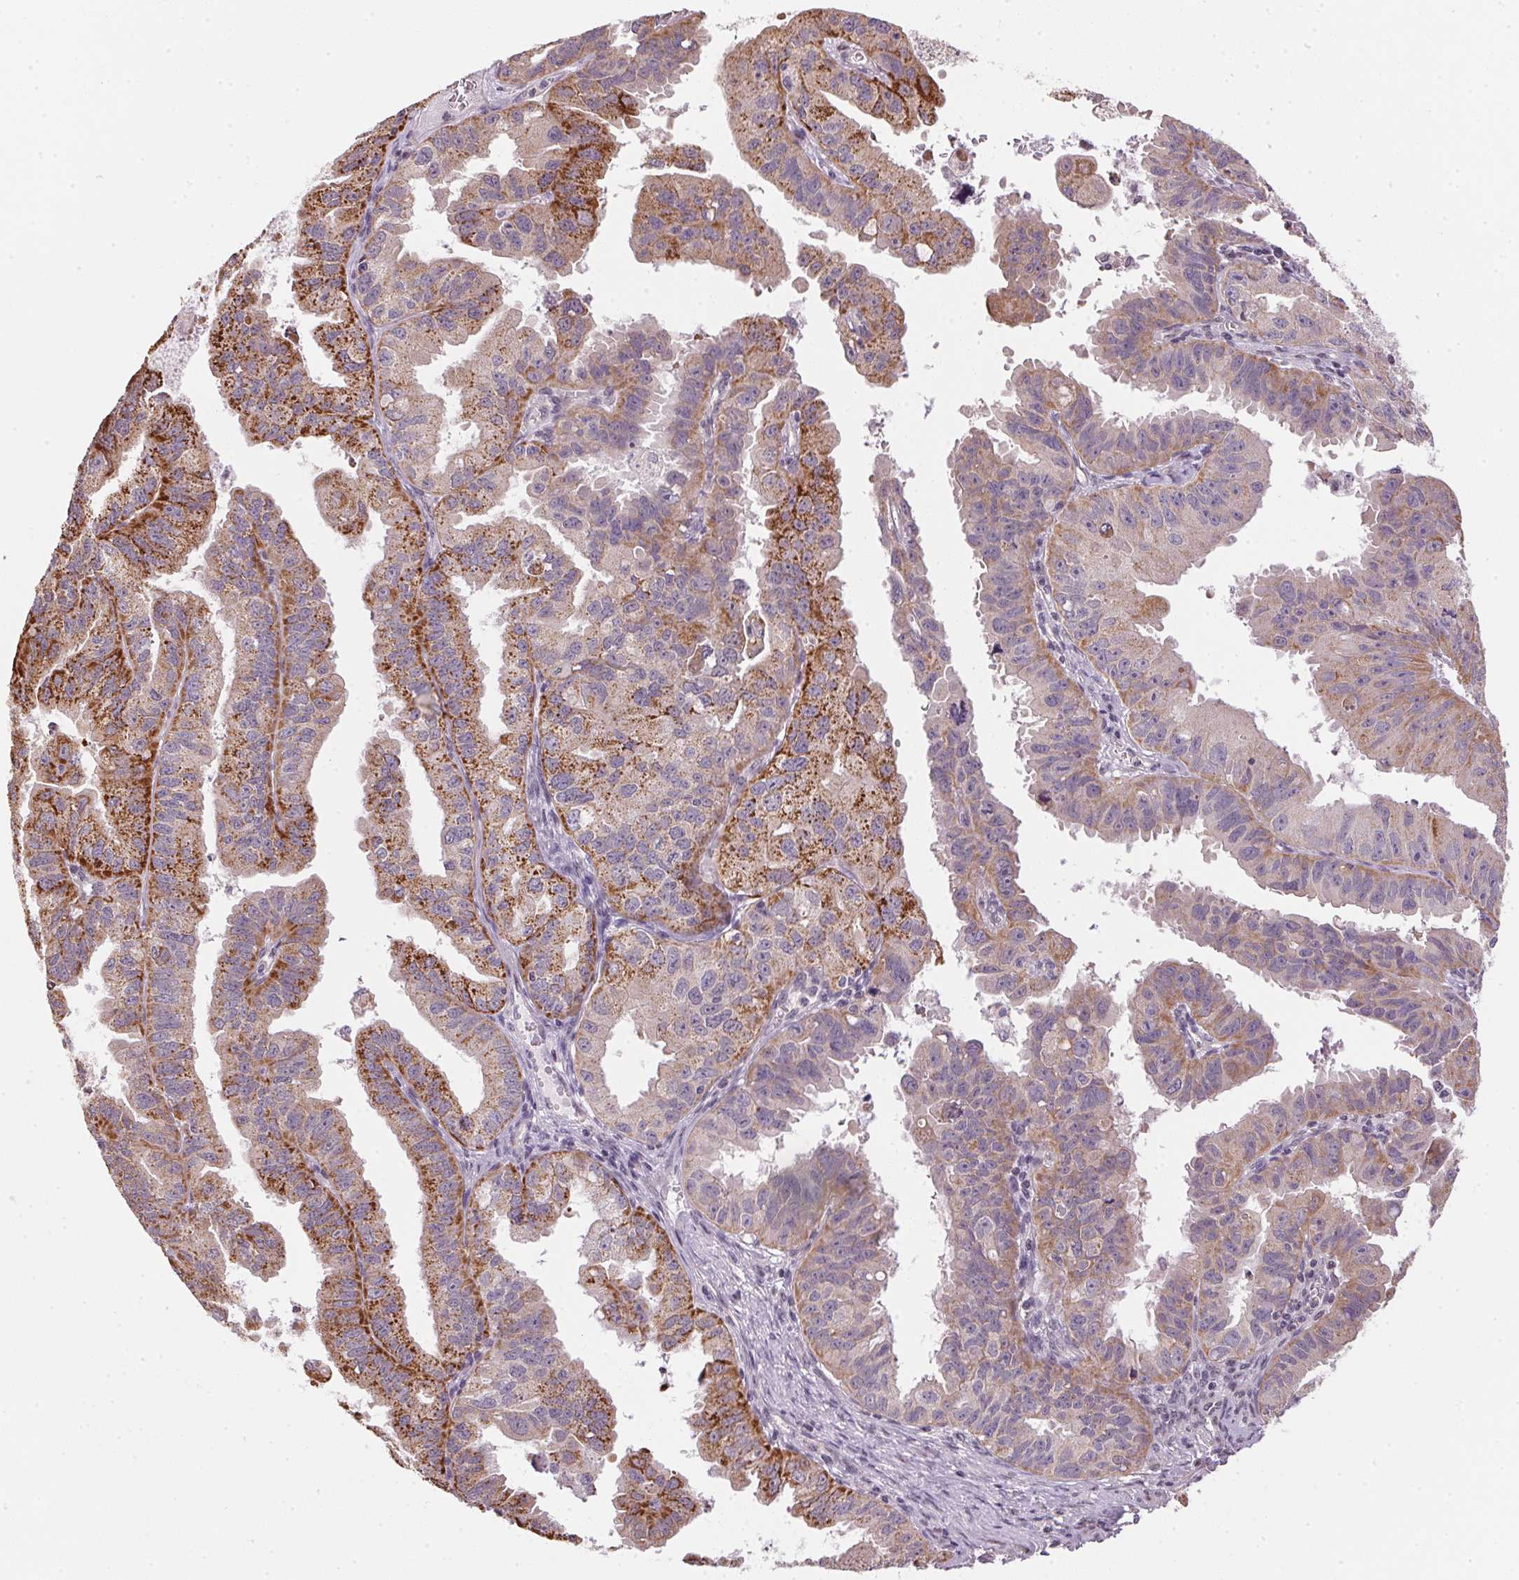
{"staining": {"intensity": "moderate", "quantity": "25%-75%", "location": "cytoplasmic/membranous"}, "tissue": "ovarian cancer", "cell_type": "Tumor cells", "image_type": "cancer", "snomed": [{"axis": "morphology", "description": "Carcinoma, endometroid"}, {"axis": "topography", "description": "Ovary"}], "caption": "Moderate cytoplasmic/membranous protein positivity is seen in about 25%-75% of tumor cells in ovarian cancer (endometroid carcinoma).", "gene": "SC5D", "patient": {"sex": "female", "age": 85}}